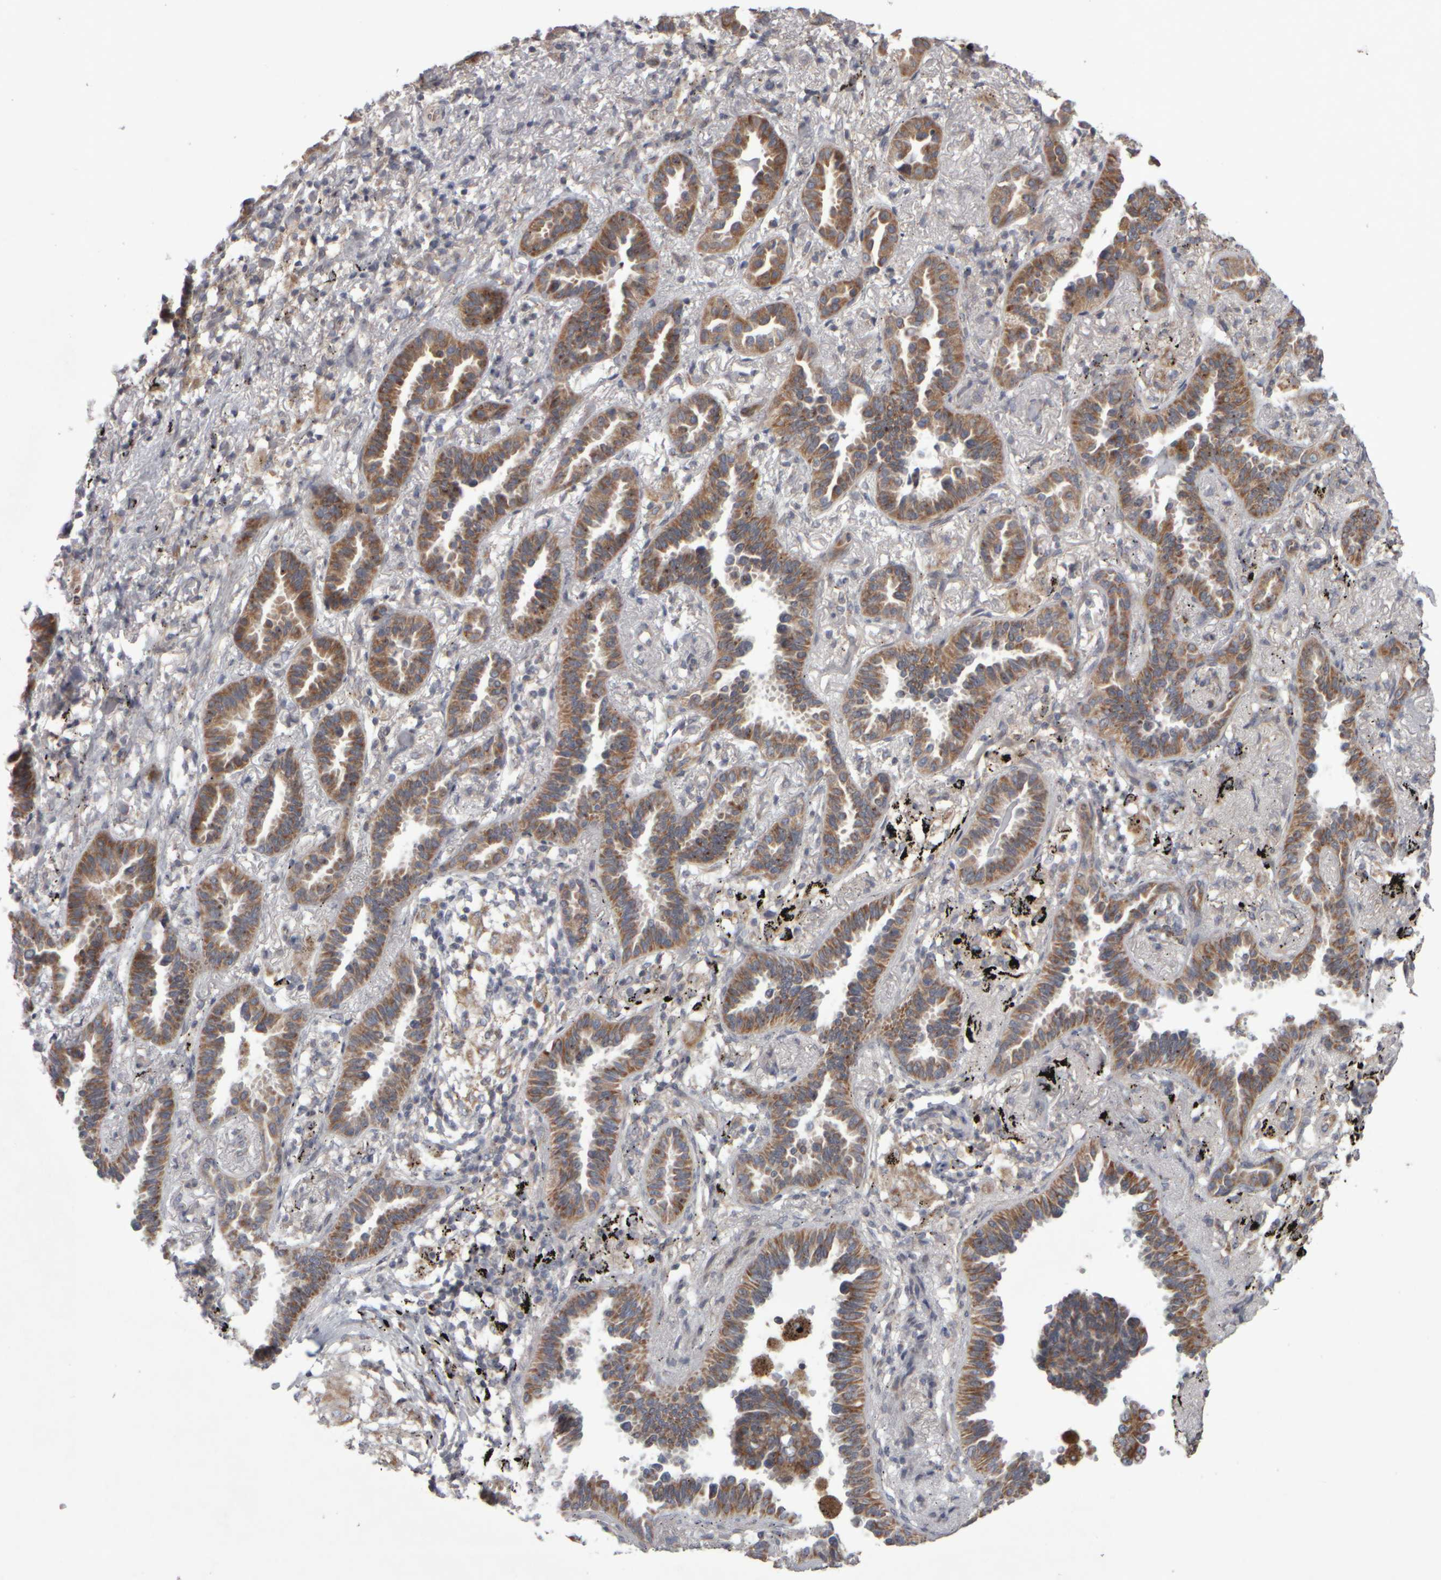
{"staining": {"intensity": "moderate", "quantity": ">75%", "location": "cytoplasmic/membranous"}, "tissue": "lung cancer", "cell_type": "Tumor cells", "image_type": "cancer", "snomed": [{"axis": "morphology", "description": "Adenocarcinoma, NOS"}, {"axis": "topography", "description": "Lung"}], "caption": "Adenocarcinoma (lung) stained with a brown dye reveals moderate cytoplasmic/membranous positive staining in about >75% of tumor cells.", "gene": "SCO1", "patient": {"sex": "male", "age": 59}}